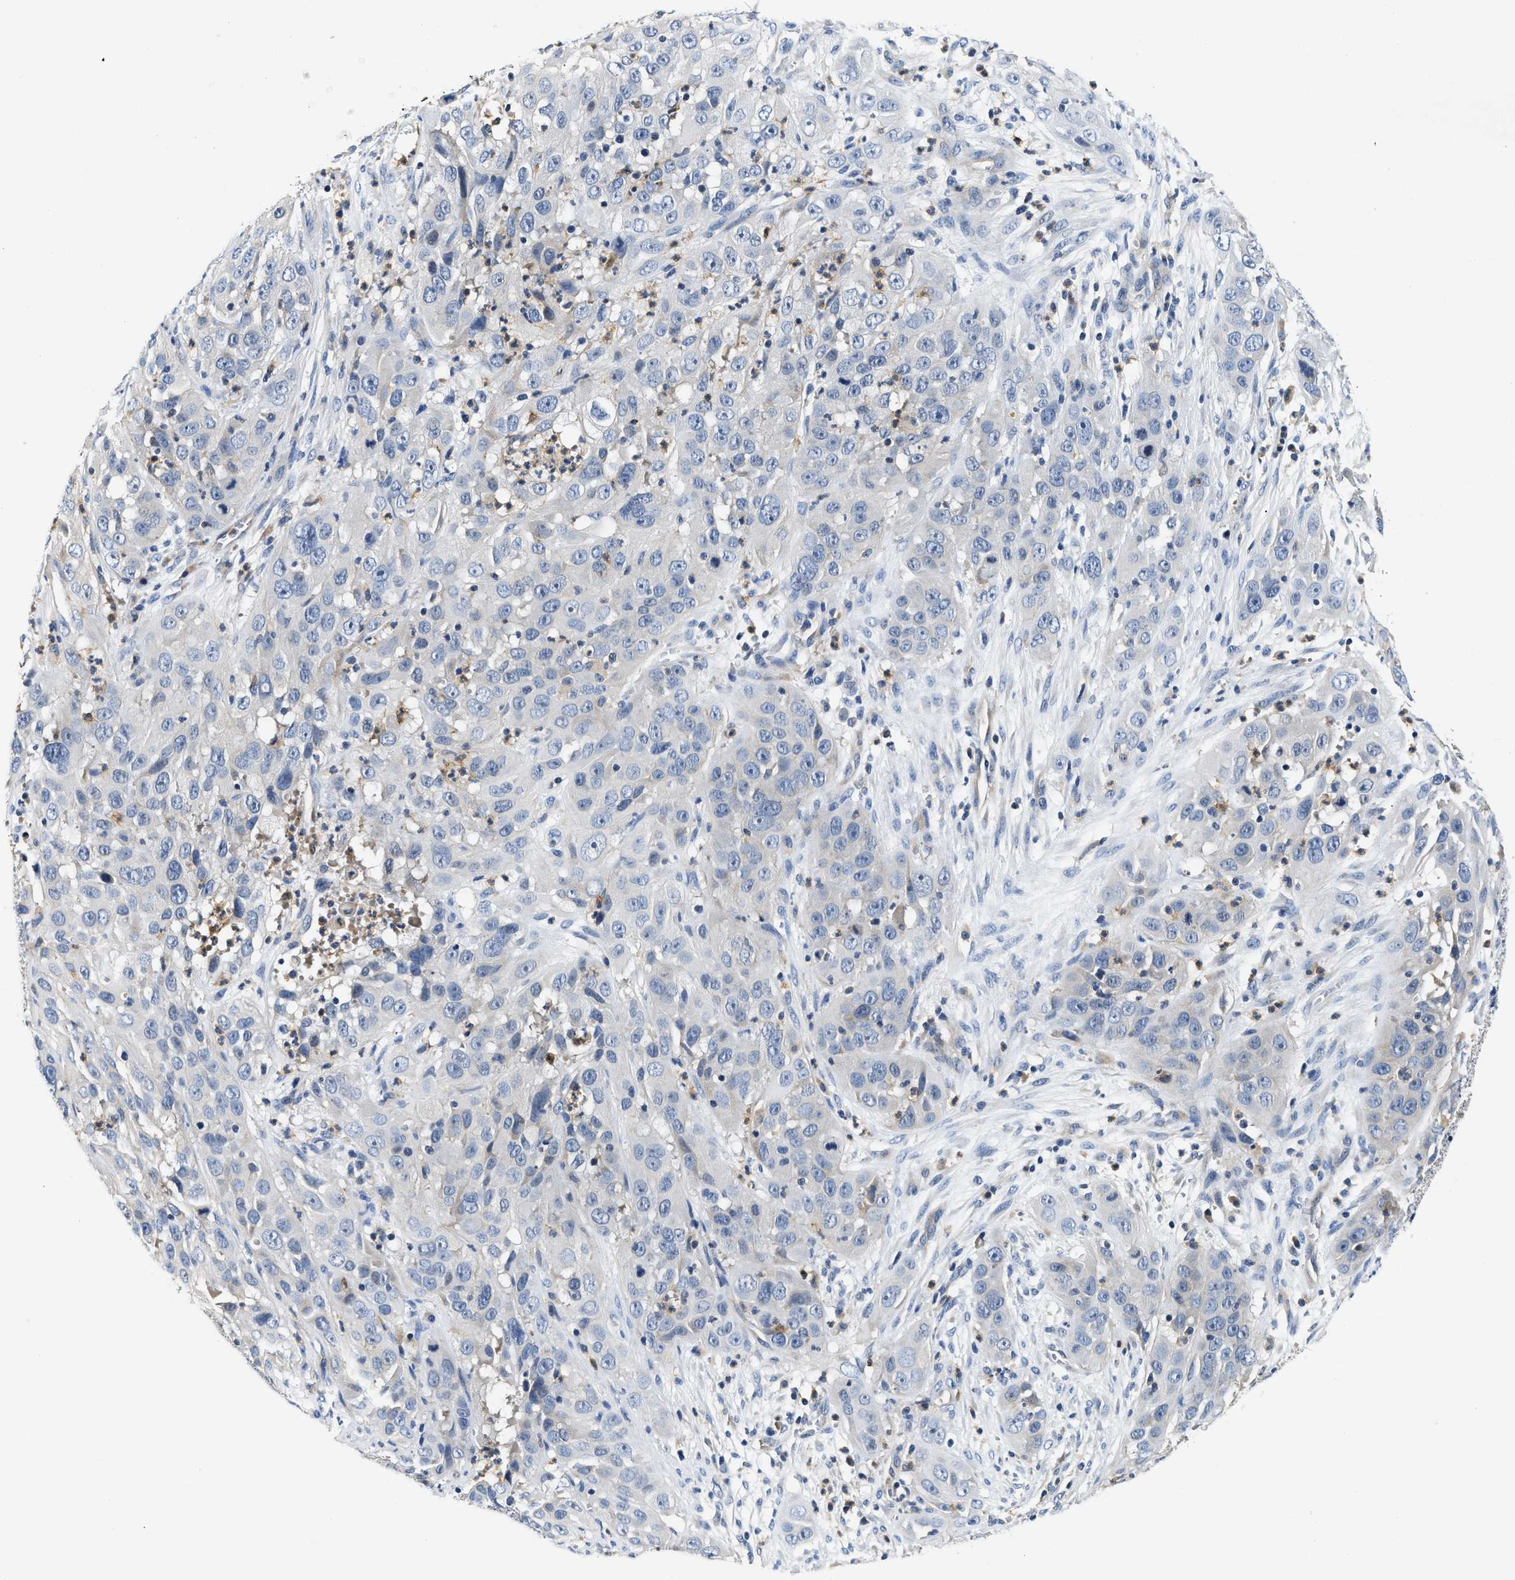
{"staining": {"intensity": "negative", "quantity": "none", "location": "none"}, "tissue": "cervical cancer", "cell_type": "Tumor cells", "image_type": "cancer", "snomed": [{"axis": "morphology", "description": "Squamous cell carcinoma, NOS"}, {"axis": "topography", "description": "Cervix"}], "caption": "DAB (3,3'-diaminobenzidine) immunohistochemical staining of human cervical squamous cell carcinoma shows no significant staining in tumor cells.", "gene": "FAM185A", "patient": {"sex": "female", "age": 32}}